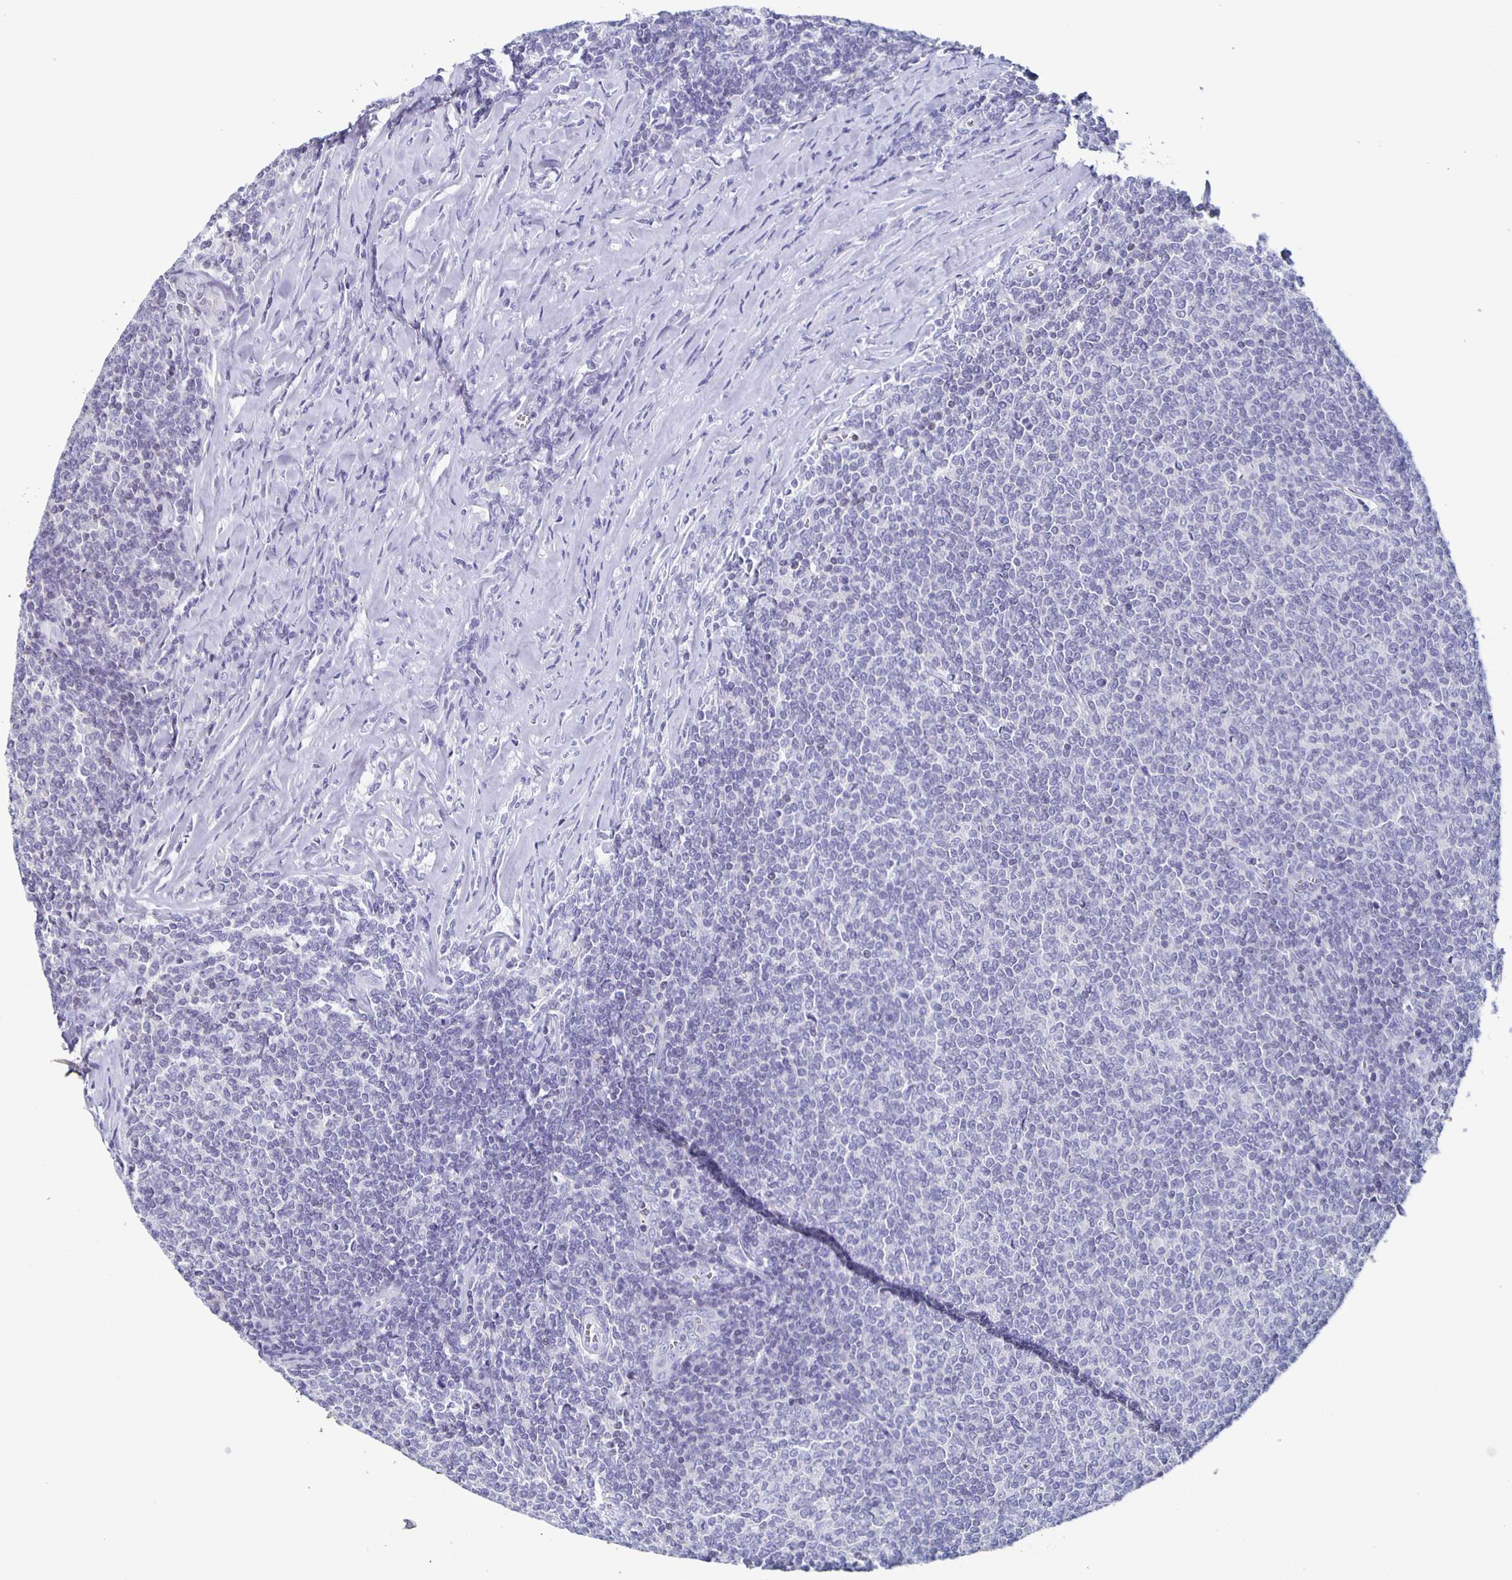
{"staining": {"intensity": "negative", "quantity": "none", "location": "none"}, "tissue": "lymphoma", "cell_type": "Tumor cells", "image_type": "cancer", "snomed": [{"axis": "morphology", "description": "Malignant lymphoma, non-Hodgkin's type, Low grade"}, {"axis": "topography", "description": "Lymph node"}], "caption": "This photomicrograph is of lymphoma stained with IHC to label a protein in brown with the nuclei are counter-stained blue. There is no expression in tumor cells.", "gene": "FGA", "patient": {"sex": "male", "age": 52}}